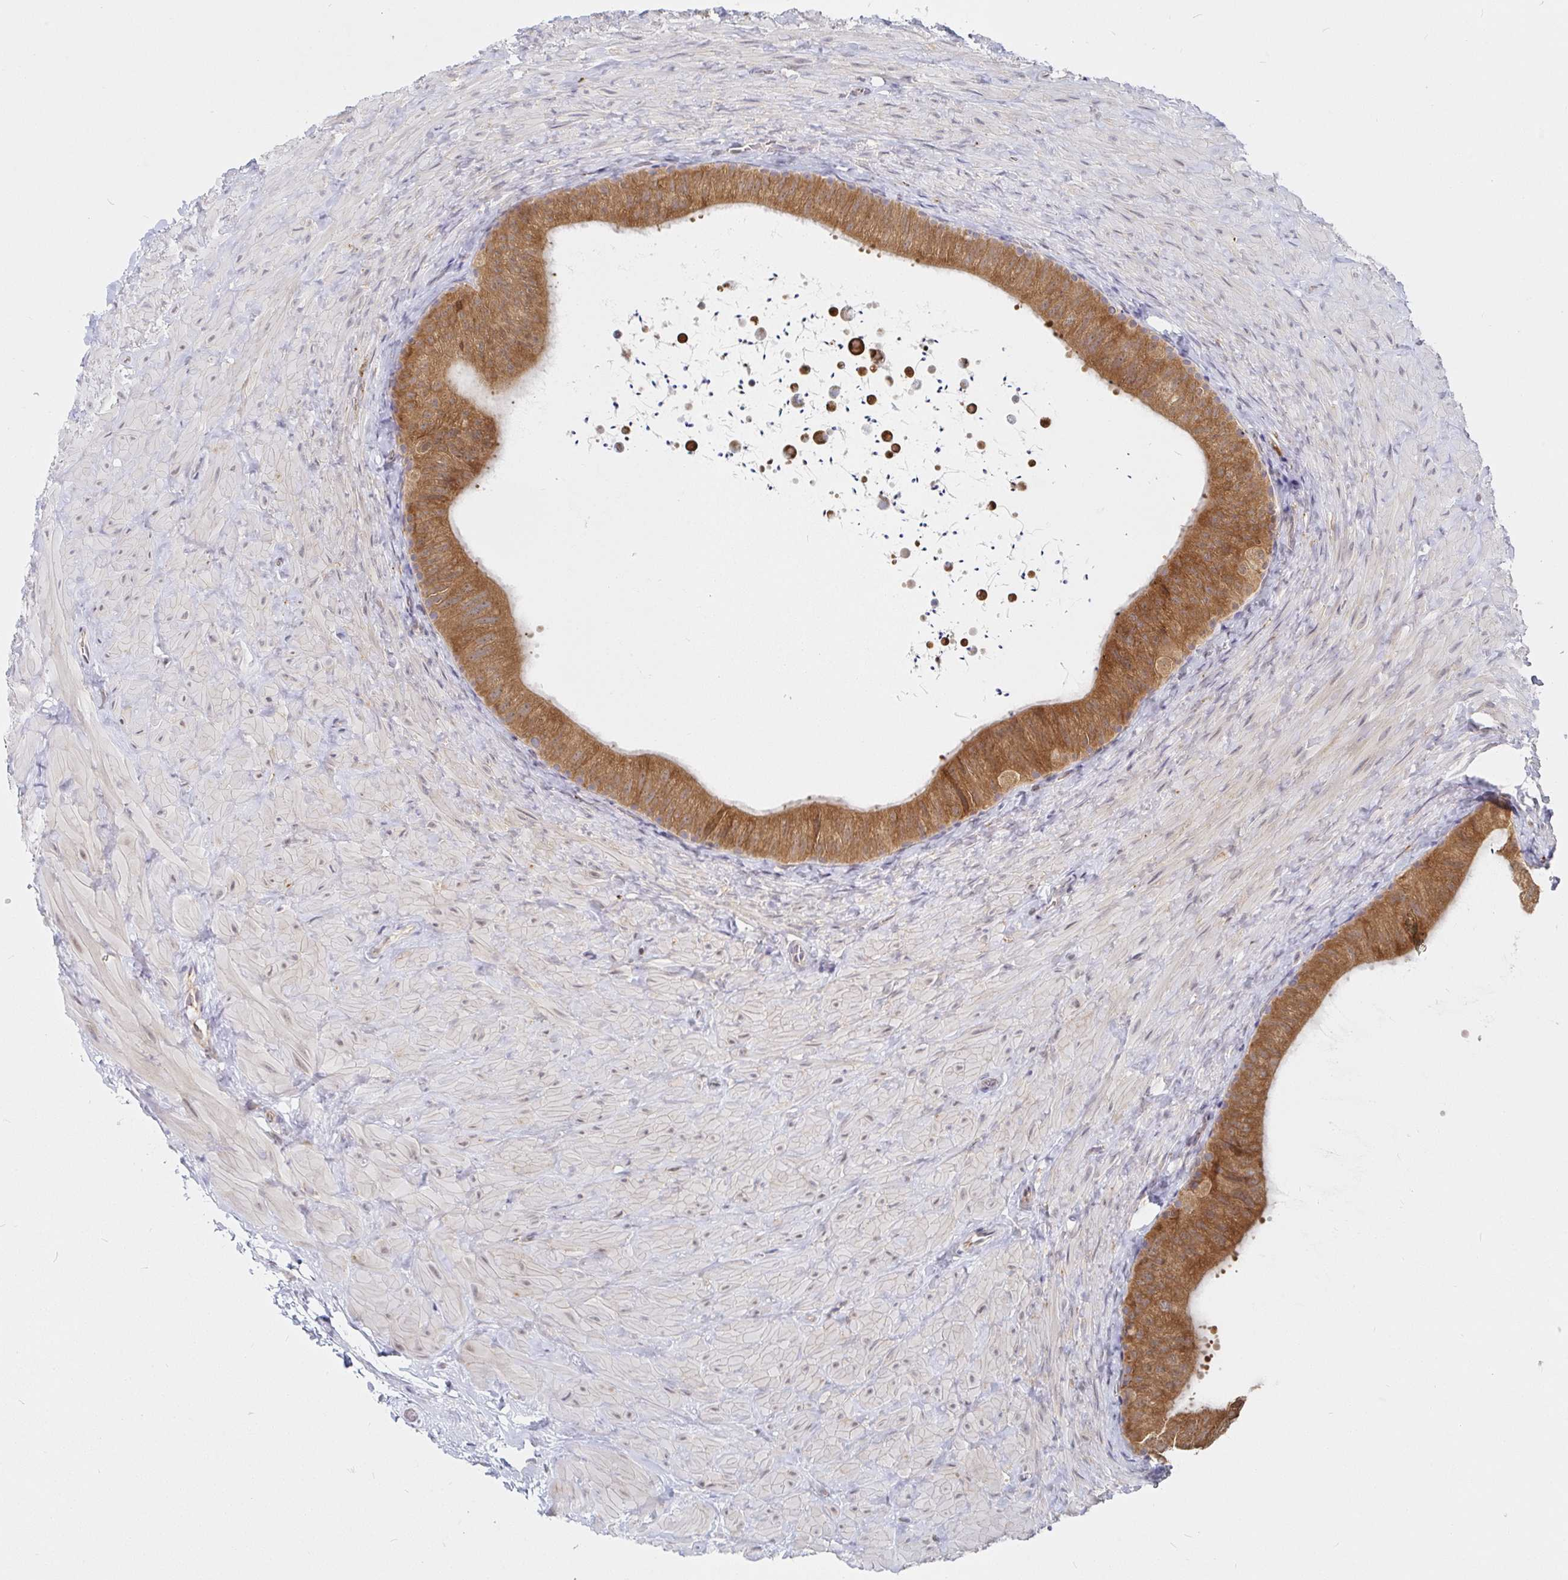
{"staining": {"intensity": "strong", "quantity": ">75%", "location": "cytoplasmic/membranous"}, "tissue": "epididymis", "cell_type": "Glandular cells", "image_type": "normal", "snomed": [{"axis": "morphology", "description": "Normal tissue, NOS"}, {"axis": "topography", "description": "Epididymis, spermatic cord, NOS"}, {"axis": "topography", "description": "Epididymis"}], "caption": "Brown immunohistochemical staining in benign epididymis reveals strong cytoplasmic/membranous staining in approximately >75% of glandular cells. Using DAB (3,3'-diaminobenzidine) (brown) and hematoxylin (blue) stains, captured at high magnification using brightfield microscopy.", "gene": "ALG1L2", "patient": {"sex": "male", "age": 31}}